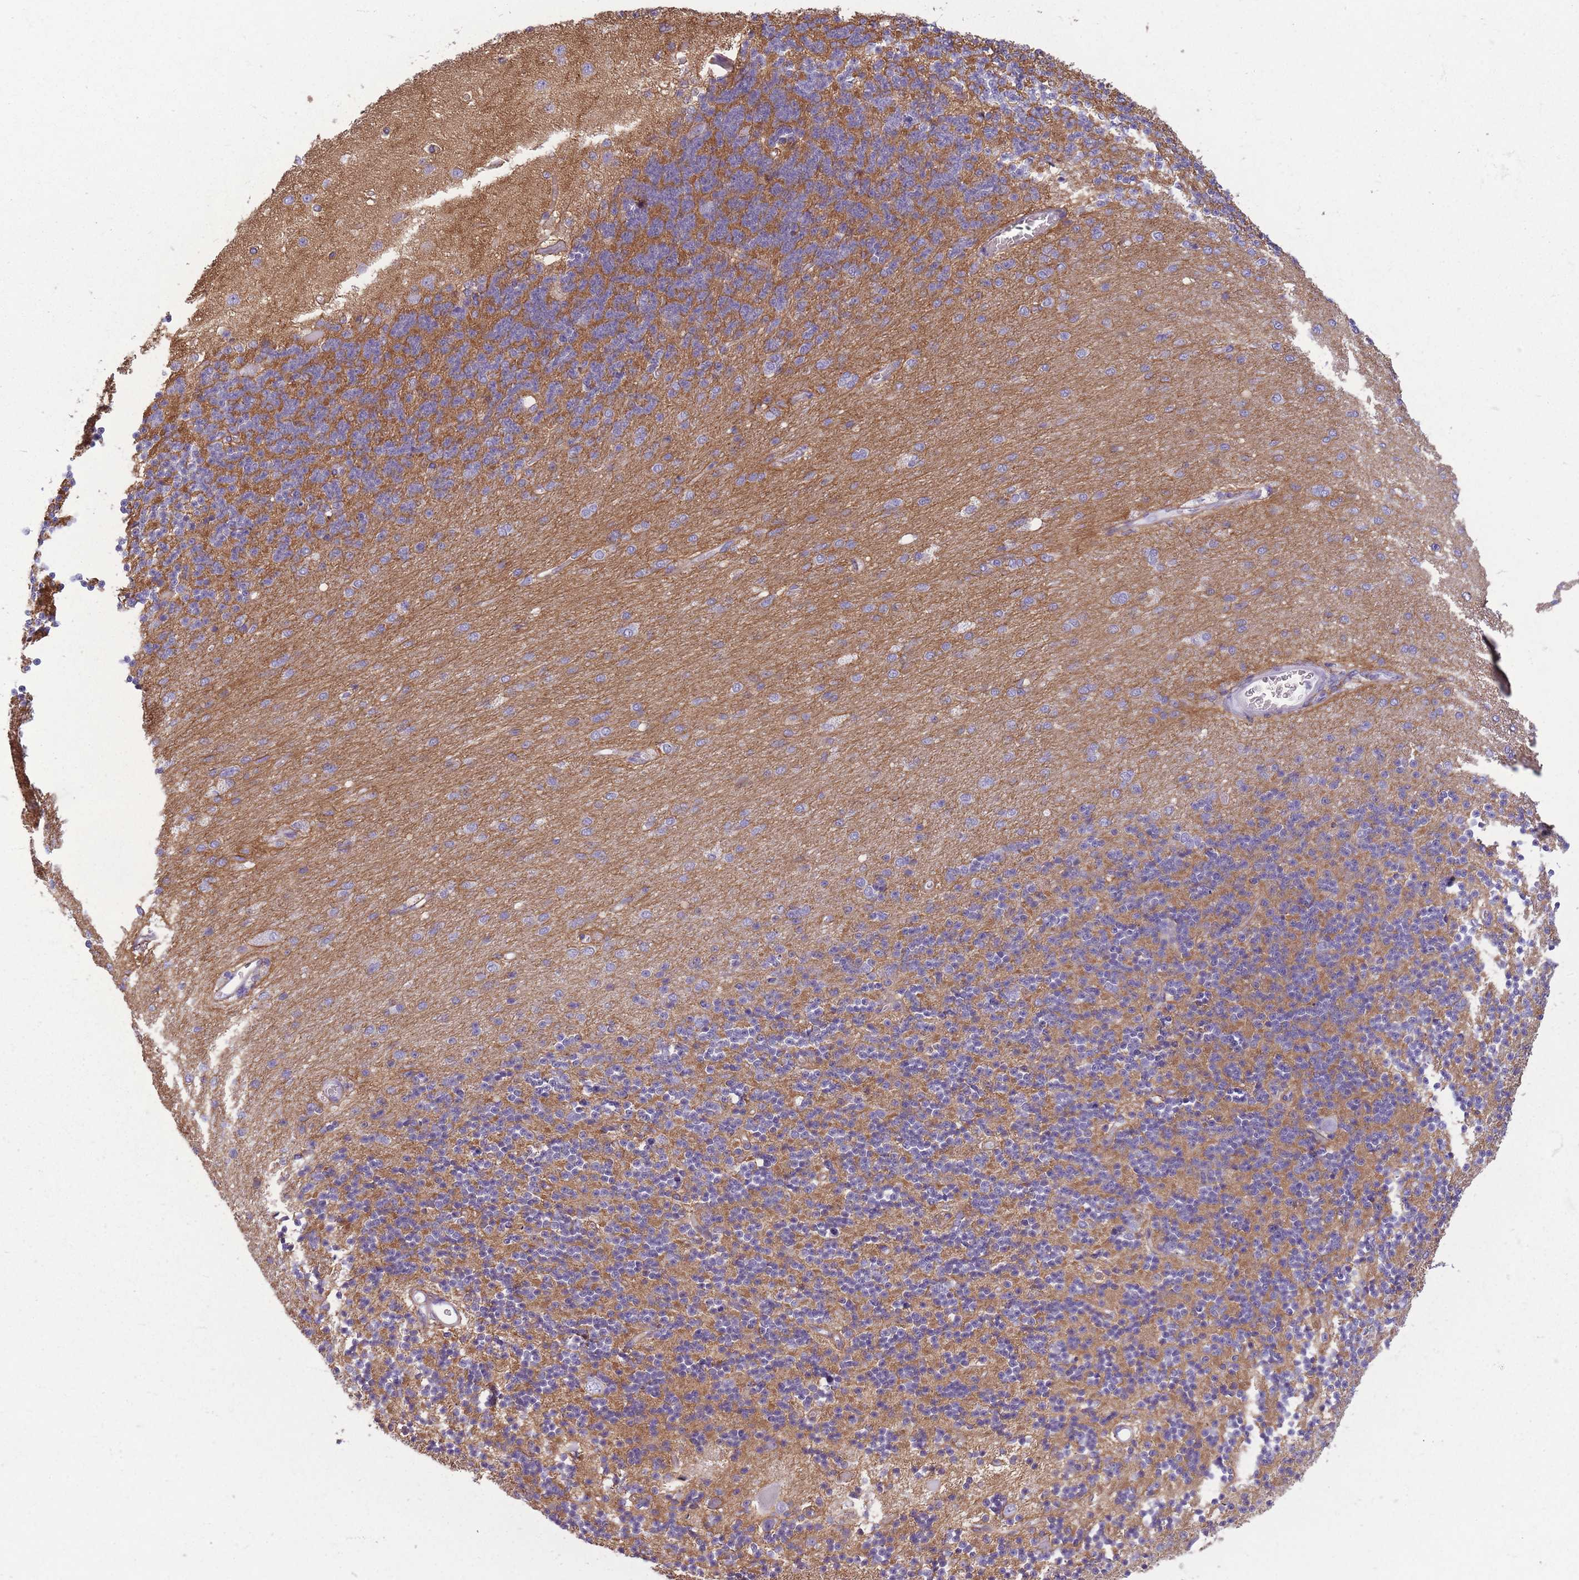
{"staining": {"intensity": "moderate", "quantity": "25%-75%", "location": "cytoplasmic/membranous"}, "tissue": "cerebellum", "cell_type": "Cells in granular layer", "image_type": "normal", "snomed": [{"axis": "morphology", "description": "Normal tissue, NOS"}, {"axis": "topography", "description": "Cerebellum"}], "caption": "DAB (3,3'-diaminobenzidine) immunohistochemical staining of normal cerebellum displays moderate cytoplasmic/membranous protein expression in approximately 25%-75% of cells in granular layer. The protein of interest is stained brown, and the nuclei are stained in blue (DAB (3,3'-diaminobenzidine) IHC with brightfield microscopy, high magnification).", "gene": "ADD1", "patient": {"sex": "female", "age": 29}}